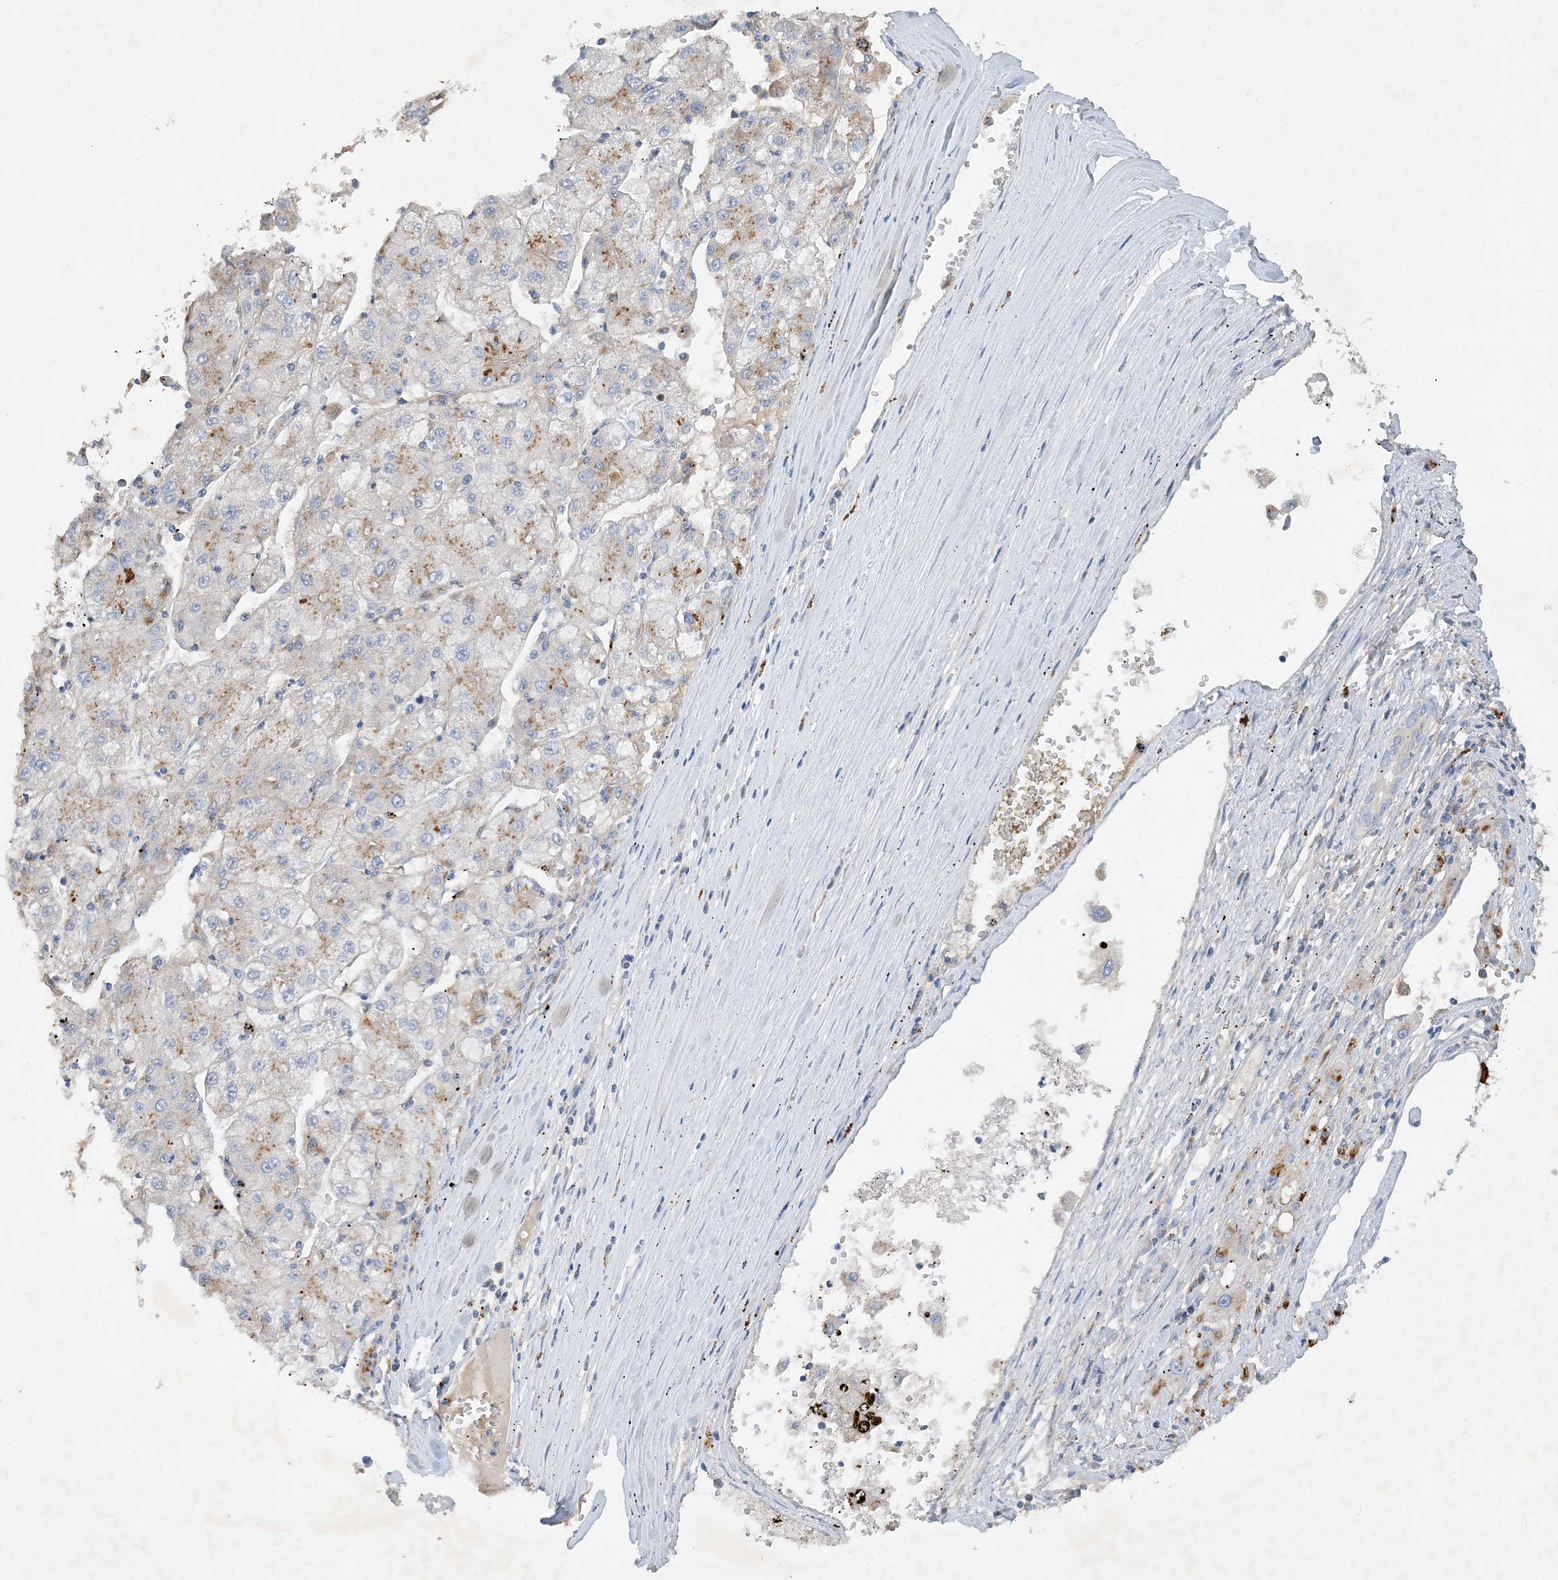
{"staining": {"intensity": "weak", "quantity": ">75%", "location": "cytoplasmic/membranous"}, "tissue": "liver cancer", "cell_type": "Tumor cells", "image_type": "cancer", "snomed": [{"axis": "morphology", "description": "Carcinoma, Hepatocellular, NOS"}, {"axis": "topography", "description": "Liver"}], "caption": "Liver cancer (hepatocellular carcinoma) stained for a protein (brown) demonstrates weak cytoplasmic/membranous positive expression in about >75% of tumor cells.", "gene": "GRINA", "patient": {"sex": "male", "age": 72}}